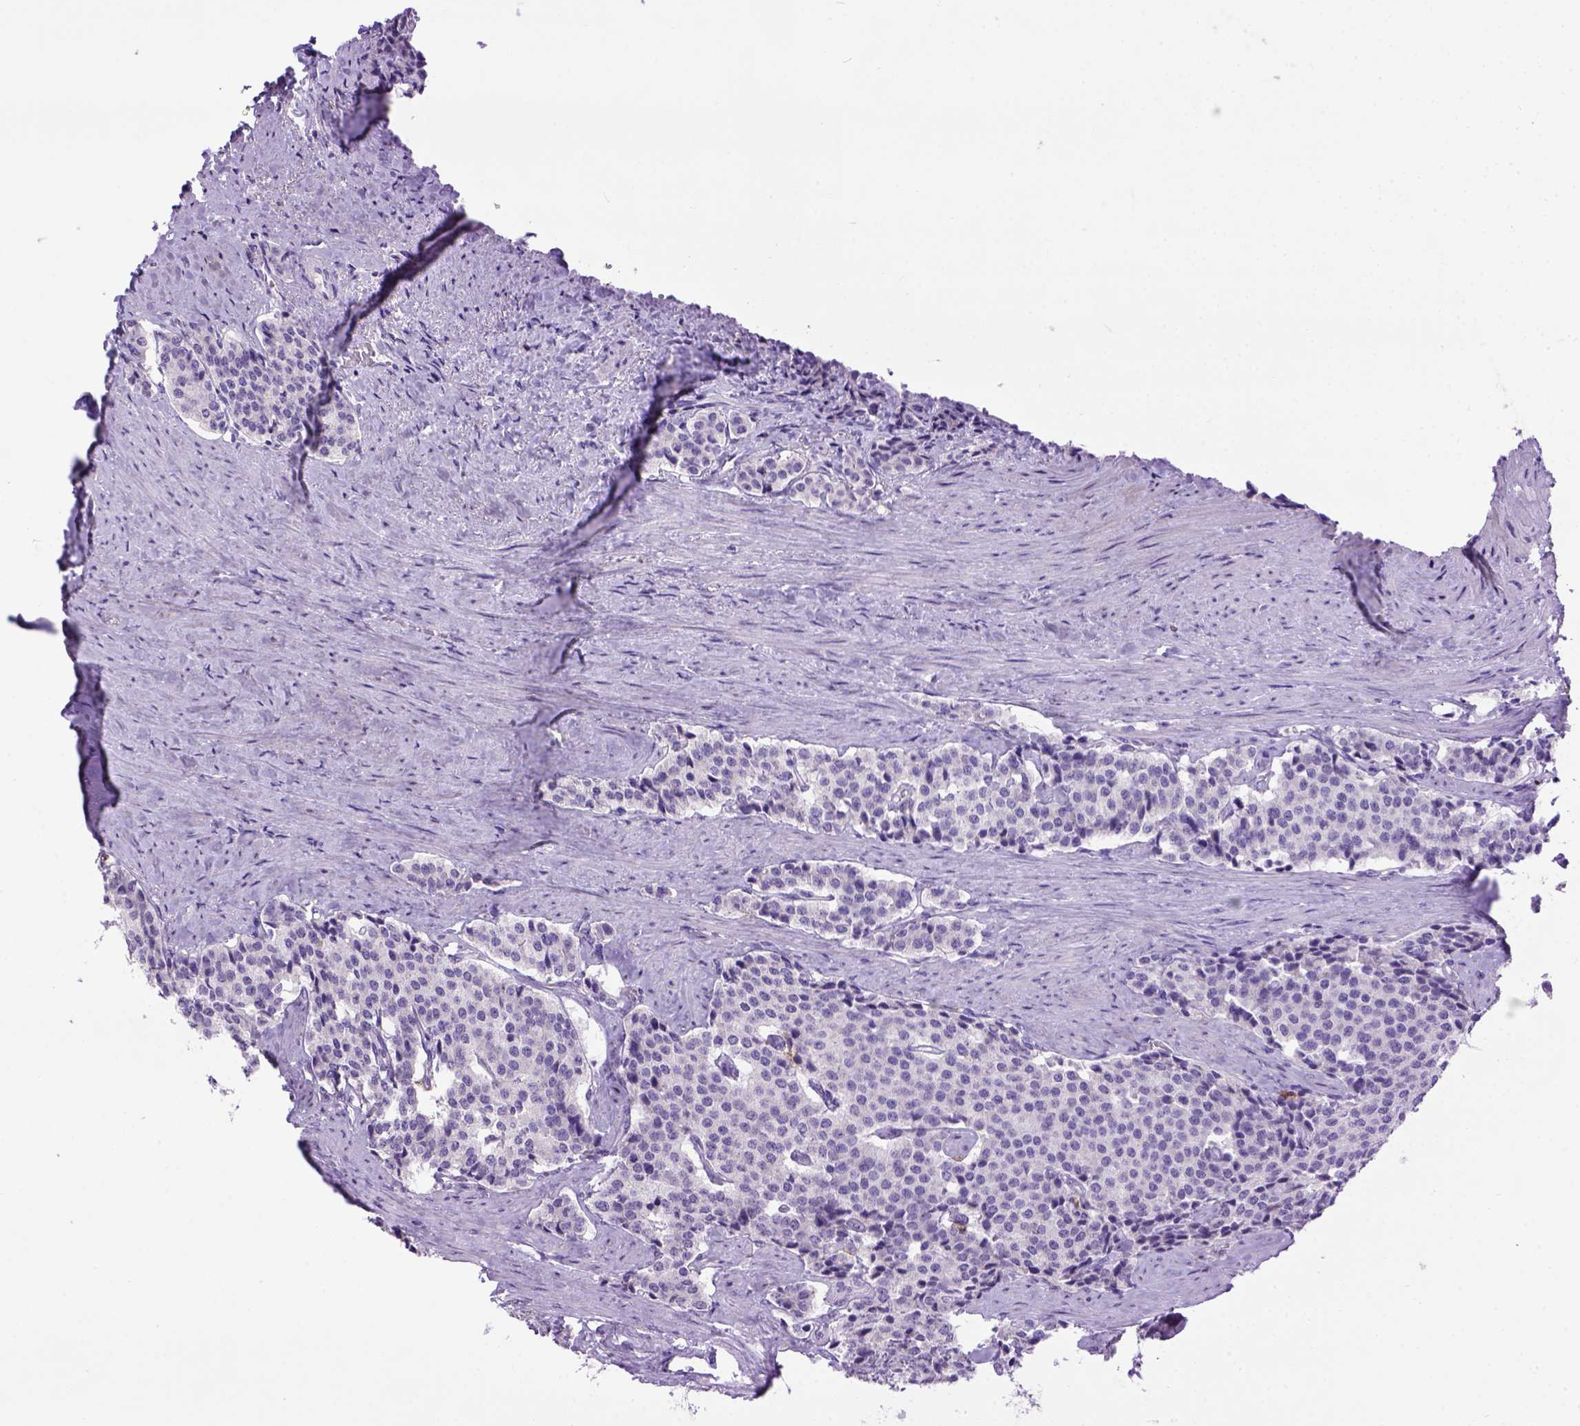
{"staining": {"intensity": "negative", "quantity": "none", "location": "none"}, "tissue": "carcinoid", "cell_type": "Tumor cells", "image_type": "cancer", "snomed": [{"axis": "morphology", "description": "Carcinoid, malignant, NOS"}, {"axis": "topography", "description": "Small intestine"}], "caption": "Immunohistochemistry (IHC) histopathology image of neoplastic tissue: carcinoid stained with DAB reveals no significant protein positivity in tumor cells. The staining is performed using DAB brown chromogen with nuclei counter-stained in using hematoxylin.", "gene": "ITGAX", "patient": {"sex": "female", "age": 58}}